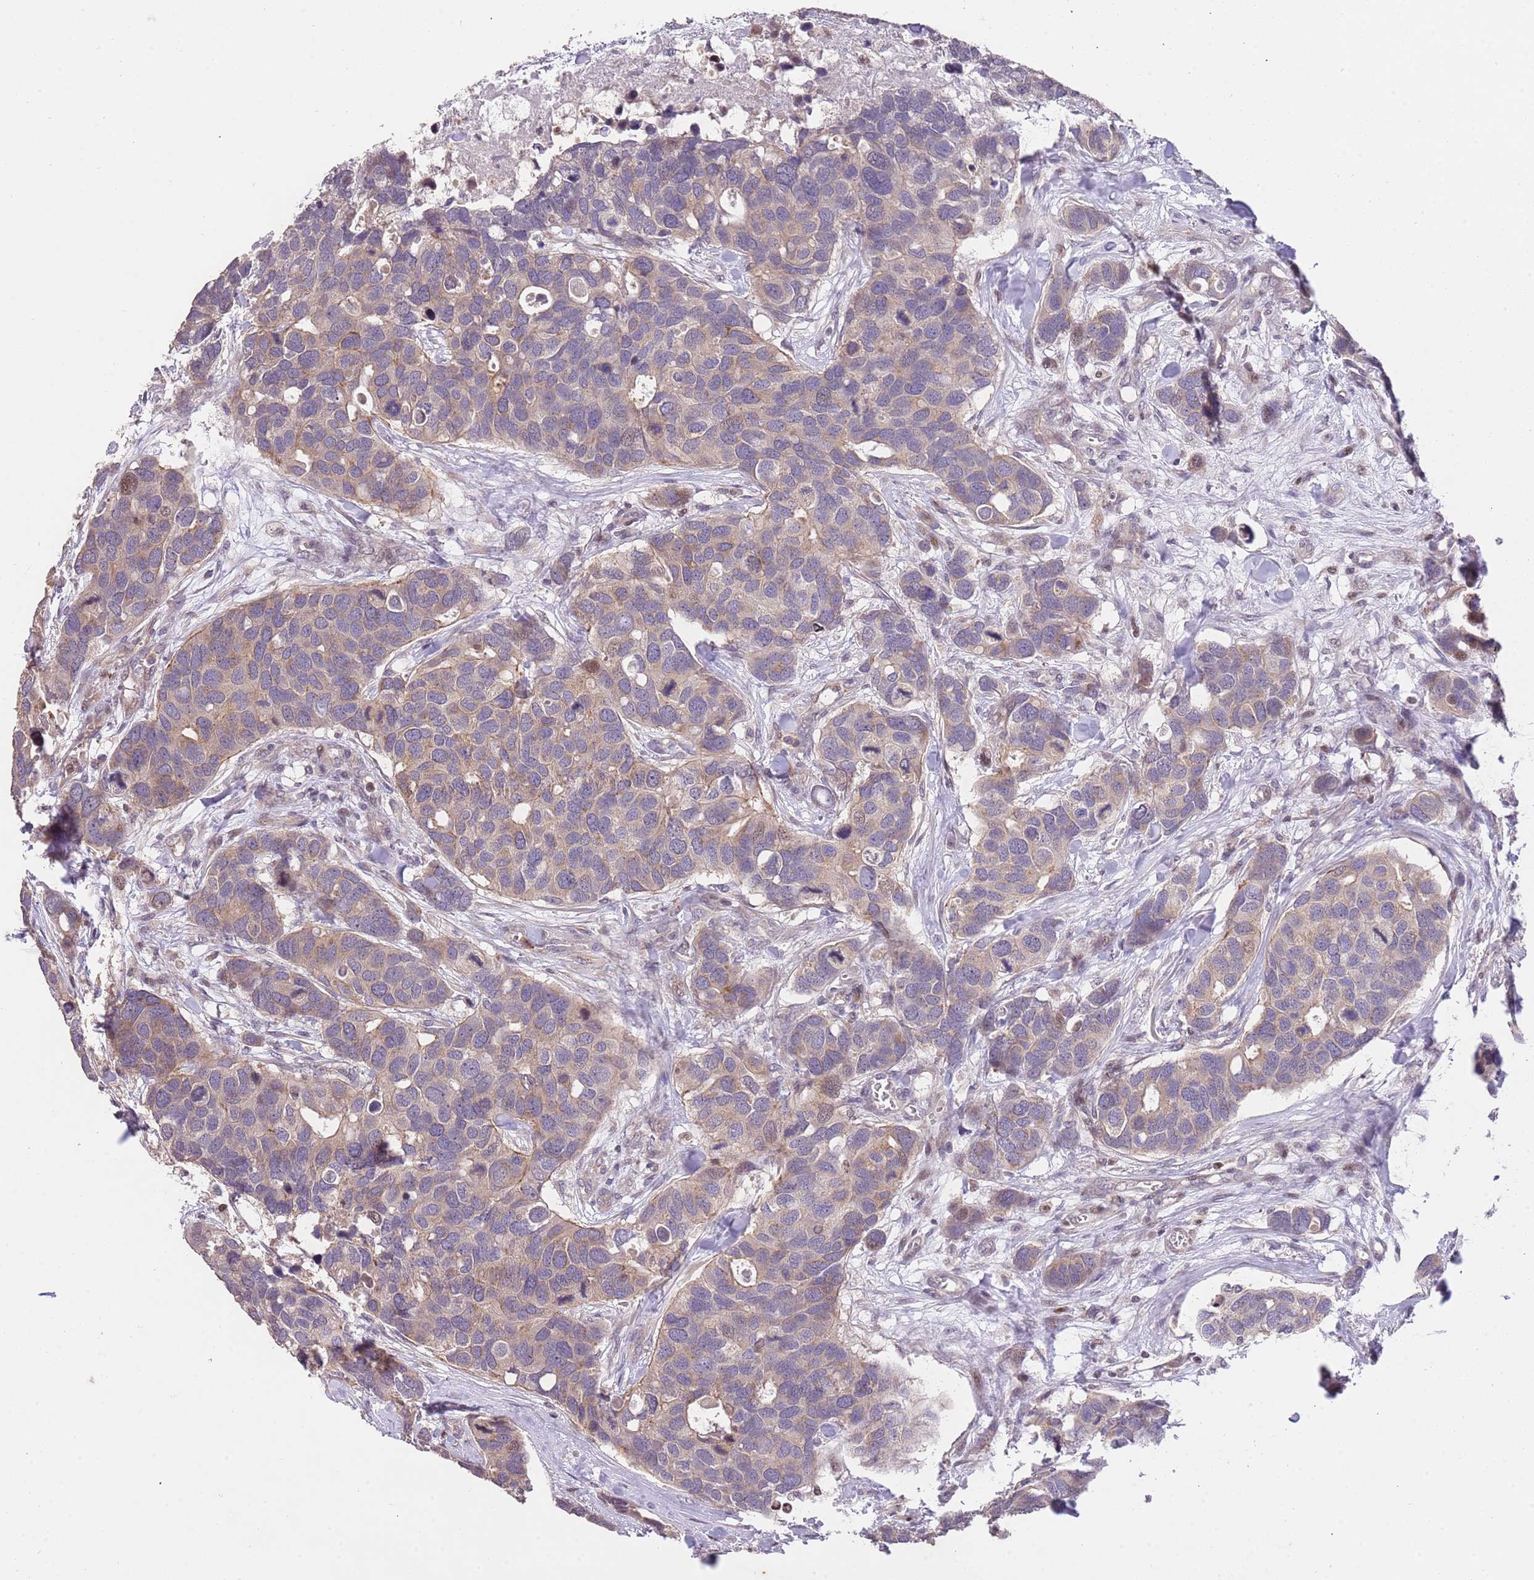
{"staining": {"intensity": "weak", "quantity": "25%-75%", "location": "cytoplasmic/membranous"}, "tissue": "breast cancer", "cell_type": "Tumor cells", "image_type": "cancer", "snomed": [{"axis": "morphology", "description": "Duct carcinoma"}, {"axis": "topography", "description": "Breast"}], "caption": "Protein staining by immunohistochemistry displays weak cytoplasmic/membranous staining in approximately 25%-75% of tumor cells in breast cancer.", "gene": "SLC16A4", "patient": {"sex": "female", "age": 83}}